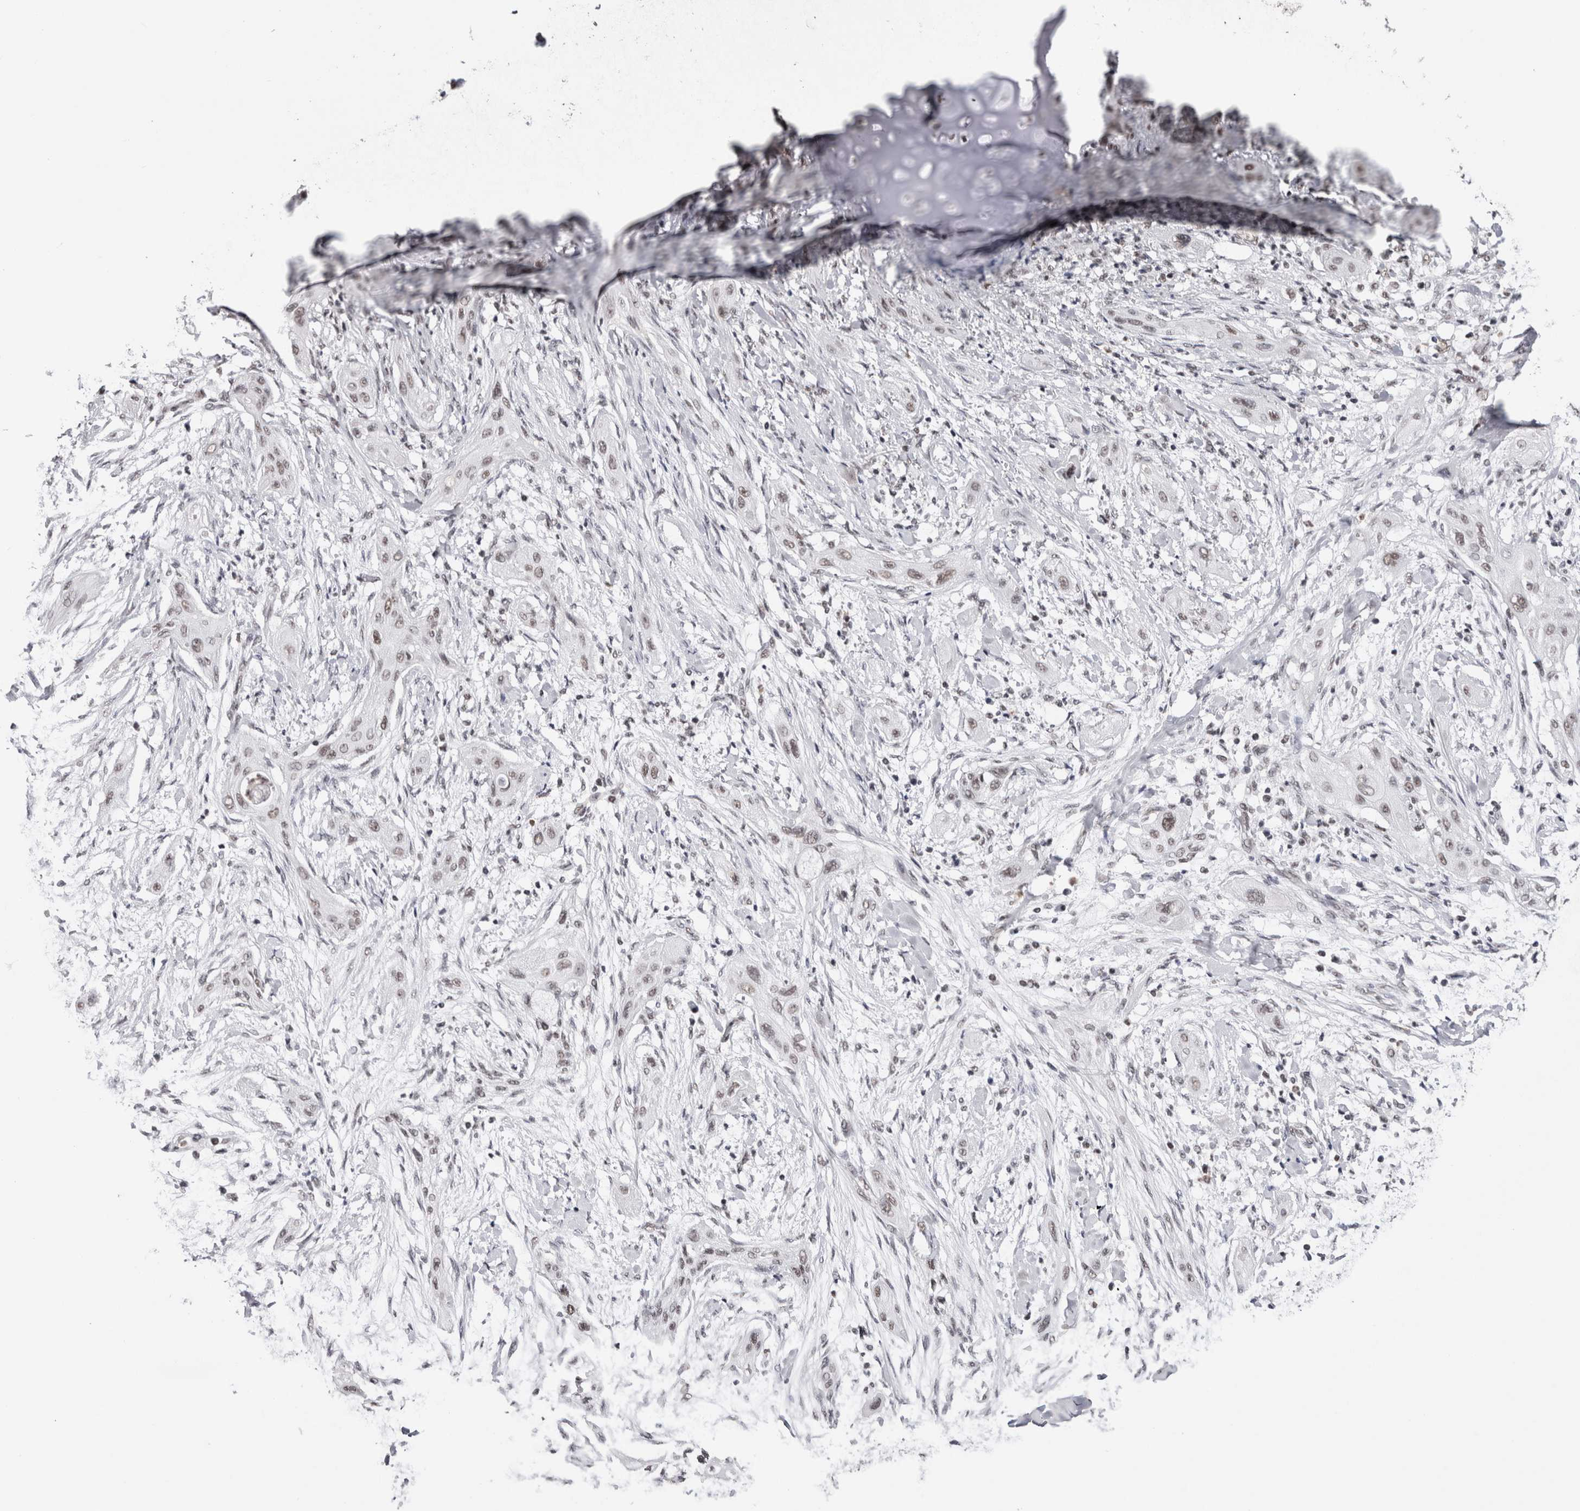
{"staining": {"intensity": "weak", "quantity": ">75%", "location": "nuclear"}, "tissue": "lung cancer", "cell_type": "Tumor cells", "image_type": "cancer", "snomed": [{"axis": "morphology", "description": "Squamous cell carcinoma, NOS"}, {"axis": "topography", "description": "Lung"}], "caption": "Squamous cell carcinoma (lung) stained with DAB immunohistochemistry (IHC) reveals low levels of weak nuclear positivity in approximately >75% of tumor cells.", "gene": "SMC1A", "patient": {"sex": "female", "age": 47}}